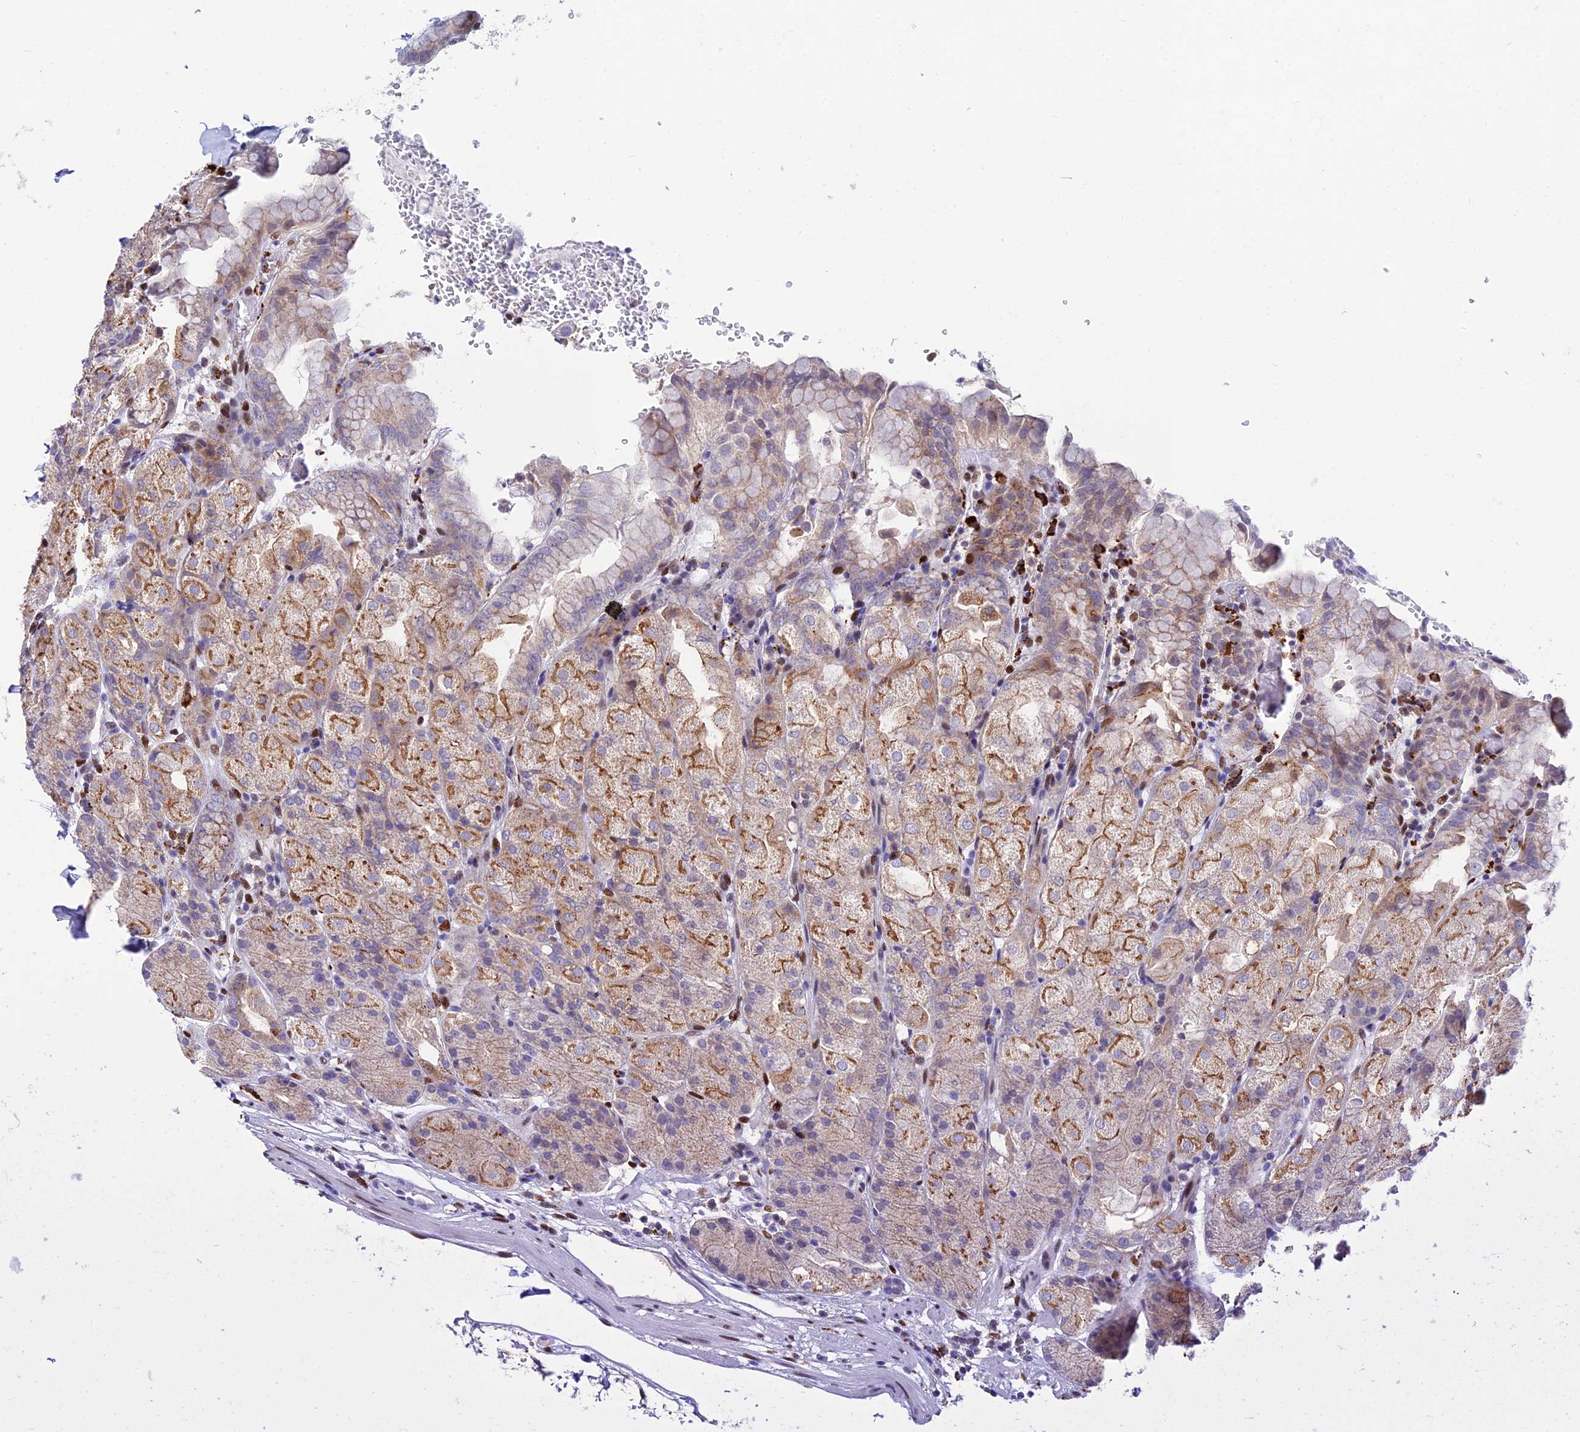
{"staining": {"intensity": "moderate", "quantity": "<25%", "location": "cytoplasmic/membranous"}, "tissue": "stomach", "cell_type": "Glandular cells", "image_type": "normal", "snomed": [{"axis": "morphology", "description": "Normal tissue, NOS"}, {"axis": "topography", "description": "Stomach, upper"}, {"axis": "topography", "description": "Stomach, lower"}], "caption": "This photomicrograph exhibits IHC staining of benign human stomach, with low moderate cytoplasmic/membranous positivity in about <25% of glandular cells.", "gene": "HIC1", "patient": {"sex": "male", "age": 62}}